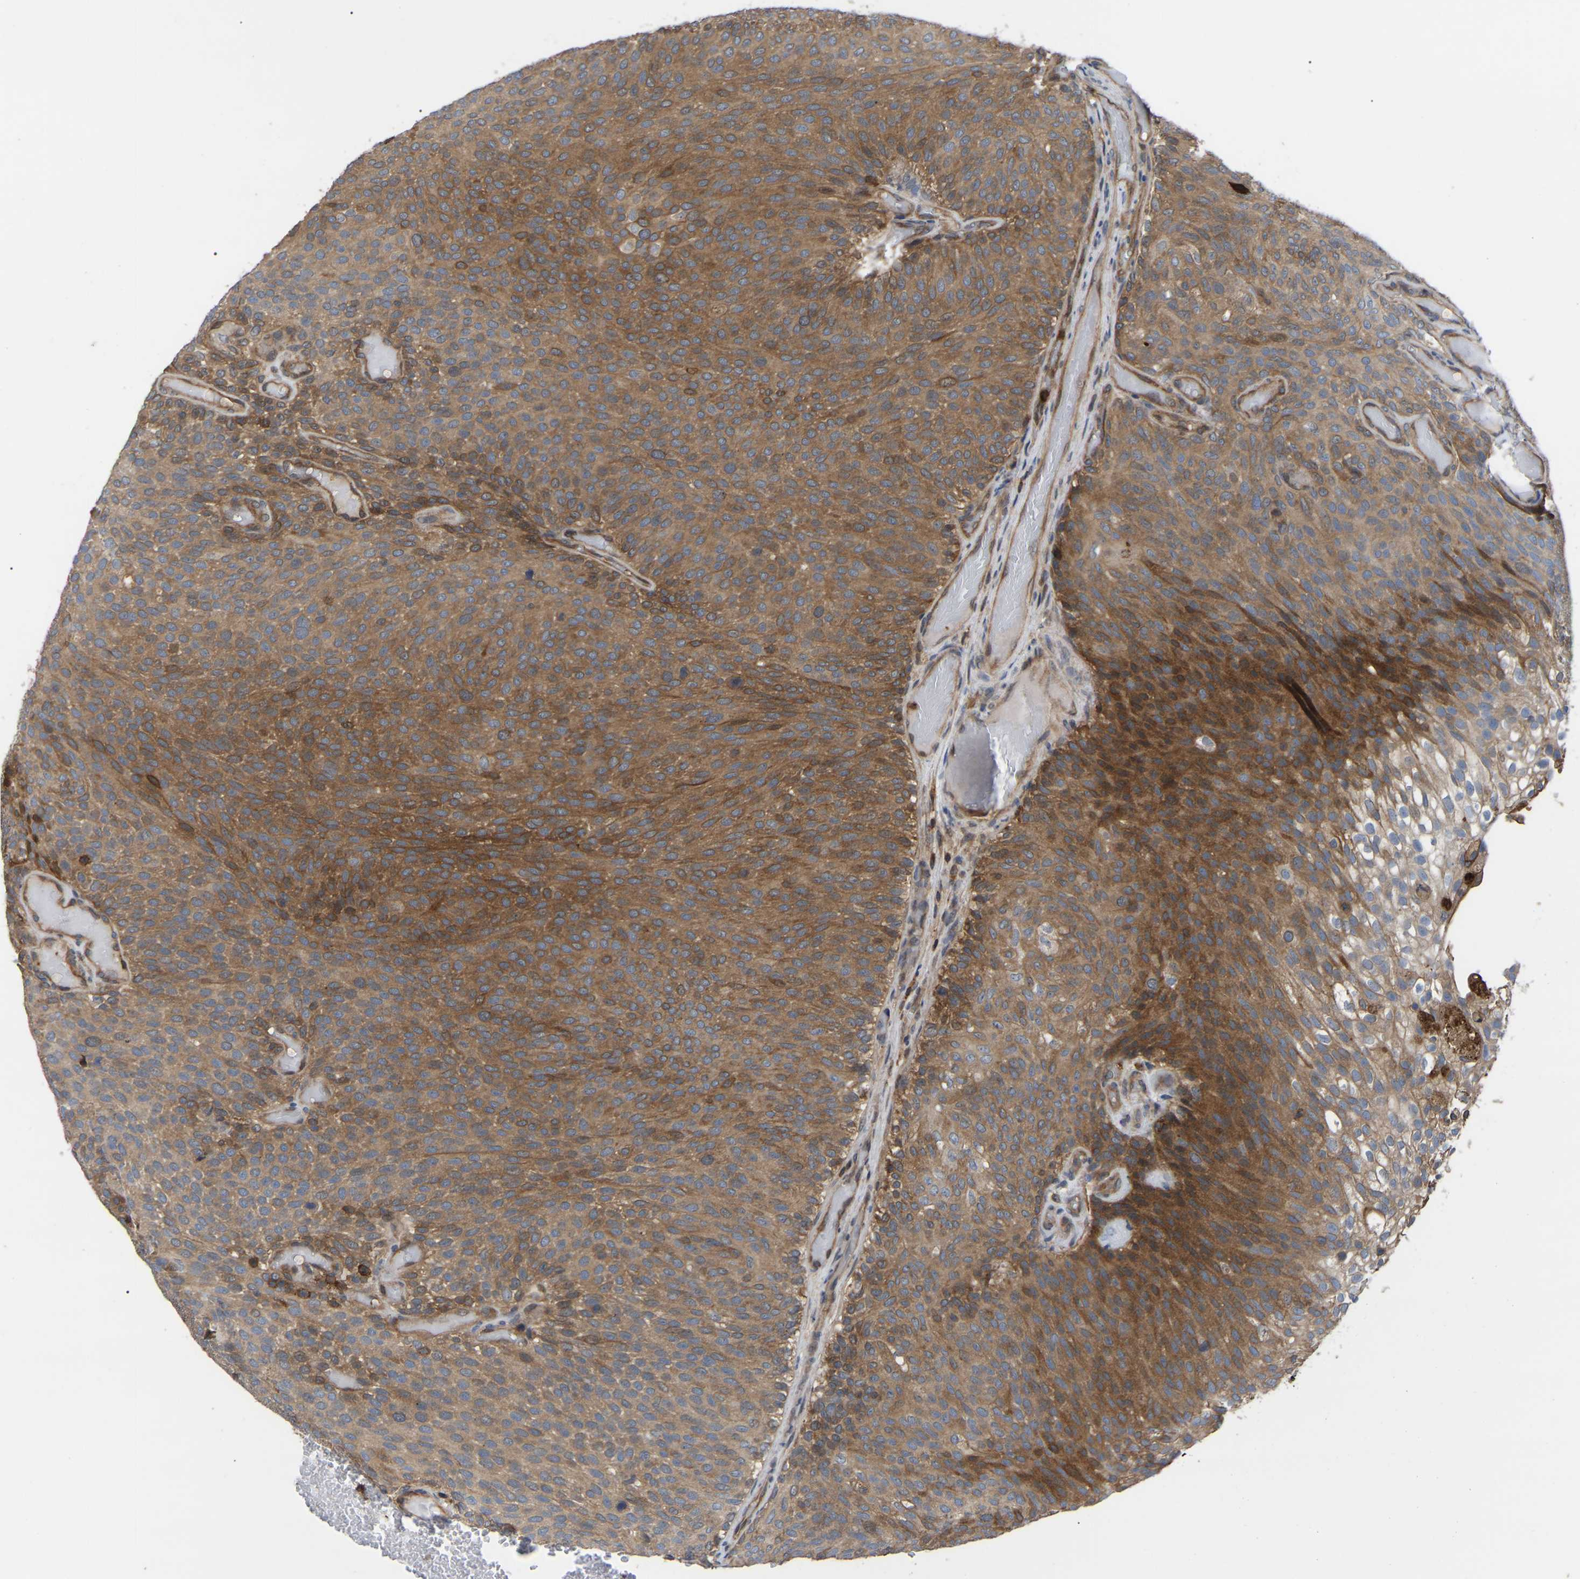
{"staining": {"intensity": "moderate", "quantity": ">75%", "location": "cytoplasmic/membranous"}, "tissue": "urothelial cancer", "cell_type": "Tumor cells", "image_type": "cancer", "snomed": [{"axis": "morphology", "description": "Urothelial carcinoma, Low grade"}, {"axis": "topography", "description": "Urinary bladder"}], "caption": "Low-grade urothelial carcinoma stained with immunohistochemistry (IHC) displays moderate cytoplasmic/membranous staining in approximately >75% of tumor cells.", "gene": "CIT", "patient": {"sex": "male", "age": 78}}